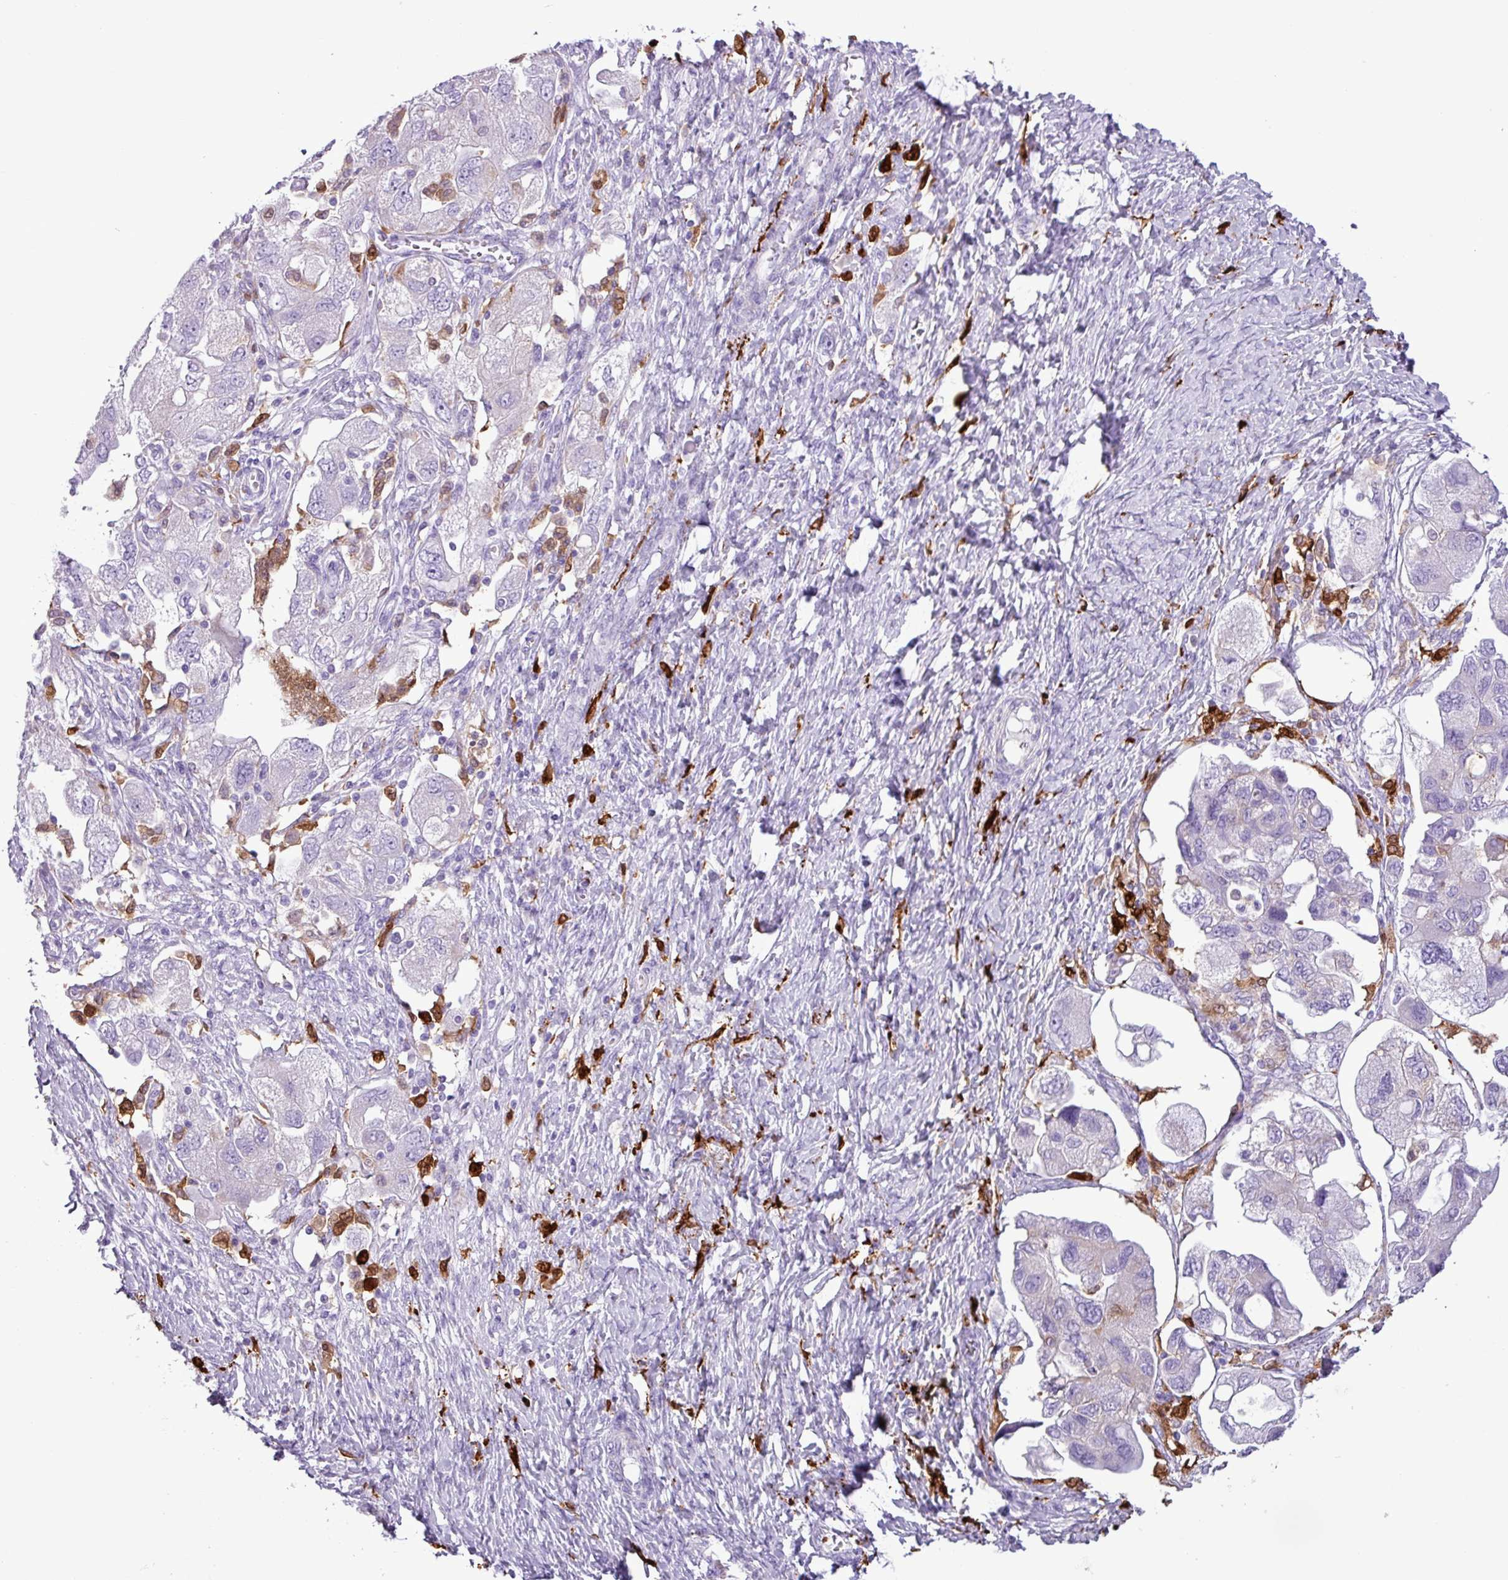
{"staining": {"intensity": "negative", "quantity": "none", "location": "none"}, "tissue": "ovarian cancer", "cell_type": "Tumor cells", "image_type": "cancer", "snomed": [{"axis": "morphology", "description": "Carcinoma, NOS"}, {"axis": "morphology", "description": "Cystadenocarcinoma, serous, NOS"}, {"axis": "topography", "description": "Ovary"}], "caption": "Carcinoma (ovarian) stained for a protein using immunohistochemistry exhibits no expression tumor cells.", "gene": "TMEM200C", "patient": {"sex": "female", "age": 69}}